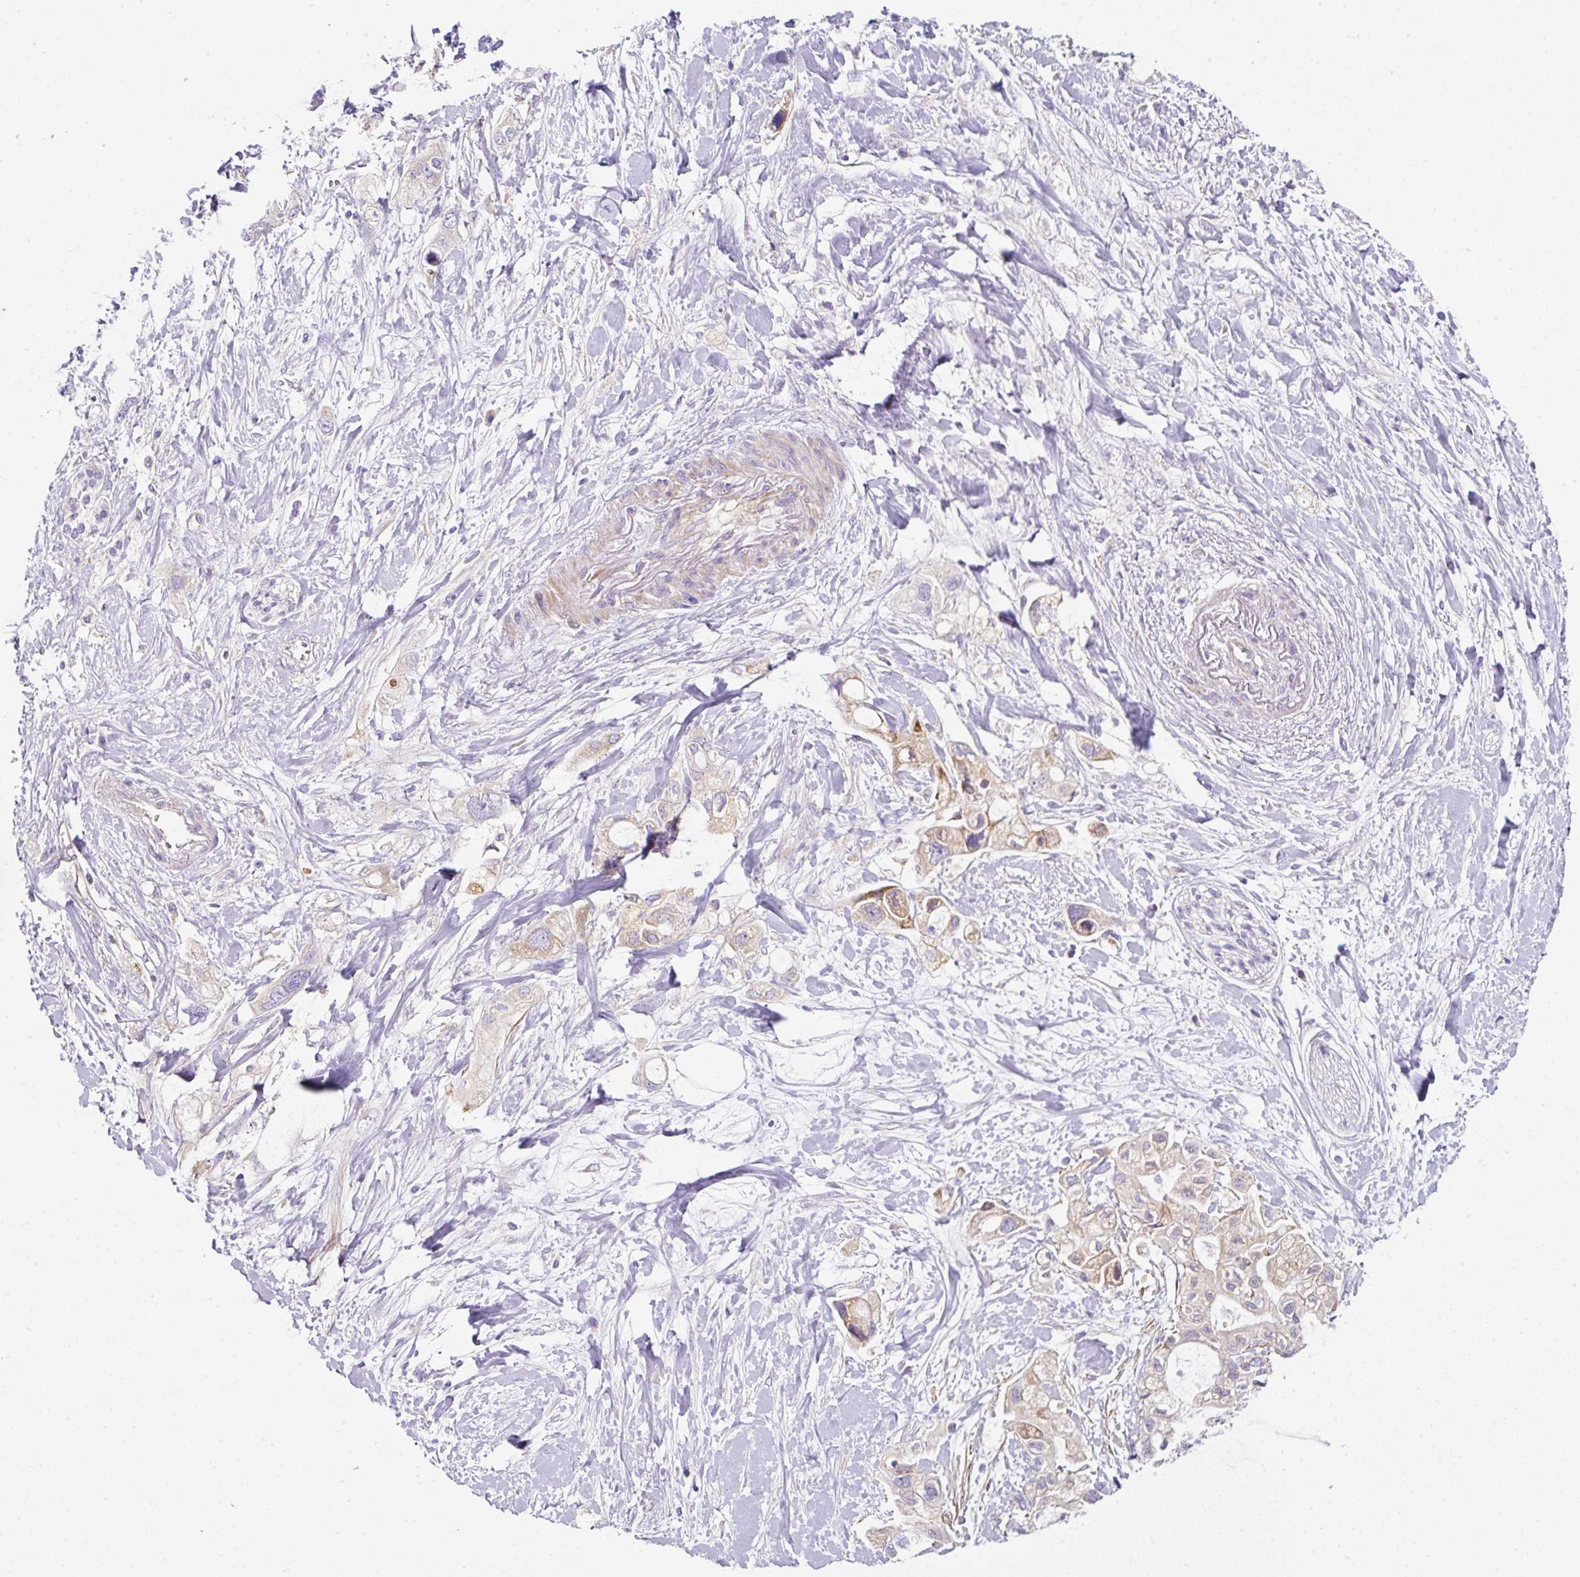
{"staining": {"intensity": "weak", "quantity": "<25%", "location": "cytoplasmic/membranous"}, "tissue": "pancreatic cancer", "cell_type": "Tumor cells", "image_type": "cancer", "snomed": [{"axis": "morphology", "description": "Adenocarcinoma, NOS"}, {"axis": "topography", "description": "Pancreas"}], "caption": "A high-resolution micrograph shows immunohistochemistry staining of pancreatic cancer (adenocarcinoma), which shows no significant expression in tumor cells.", "gene": "ERAP2", "patient": {"sex": "female", "age": 56}}